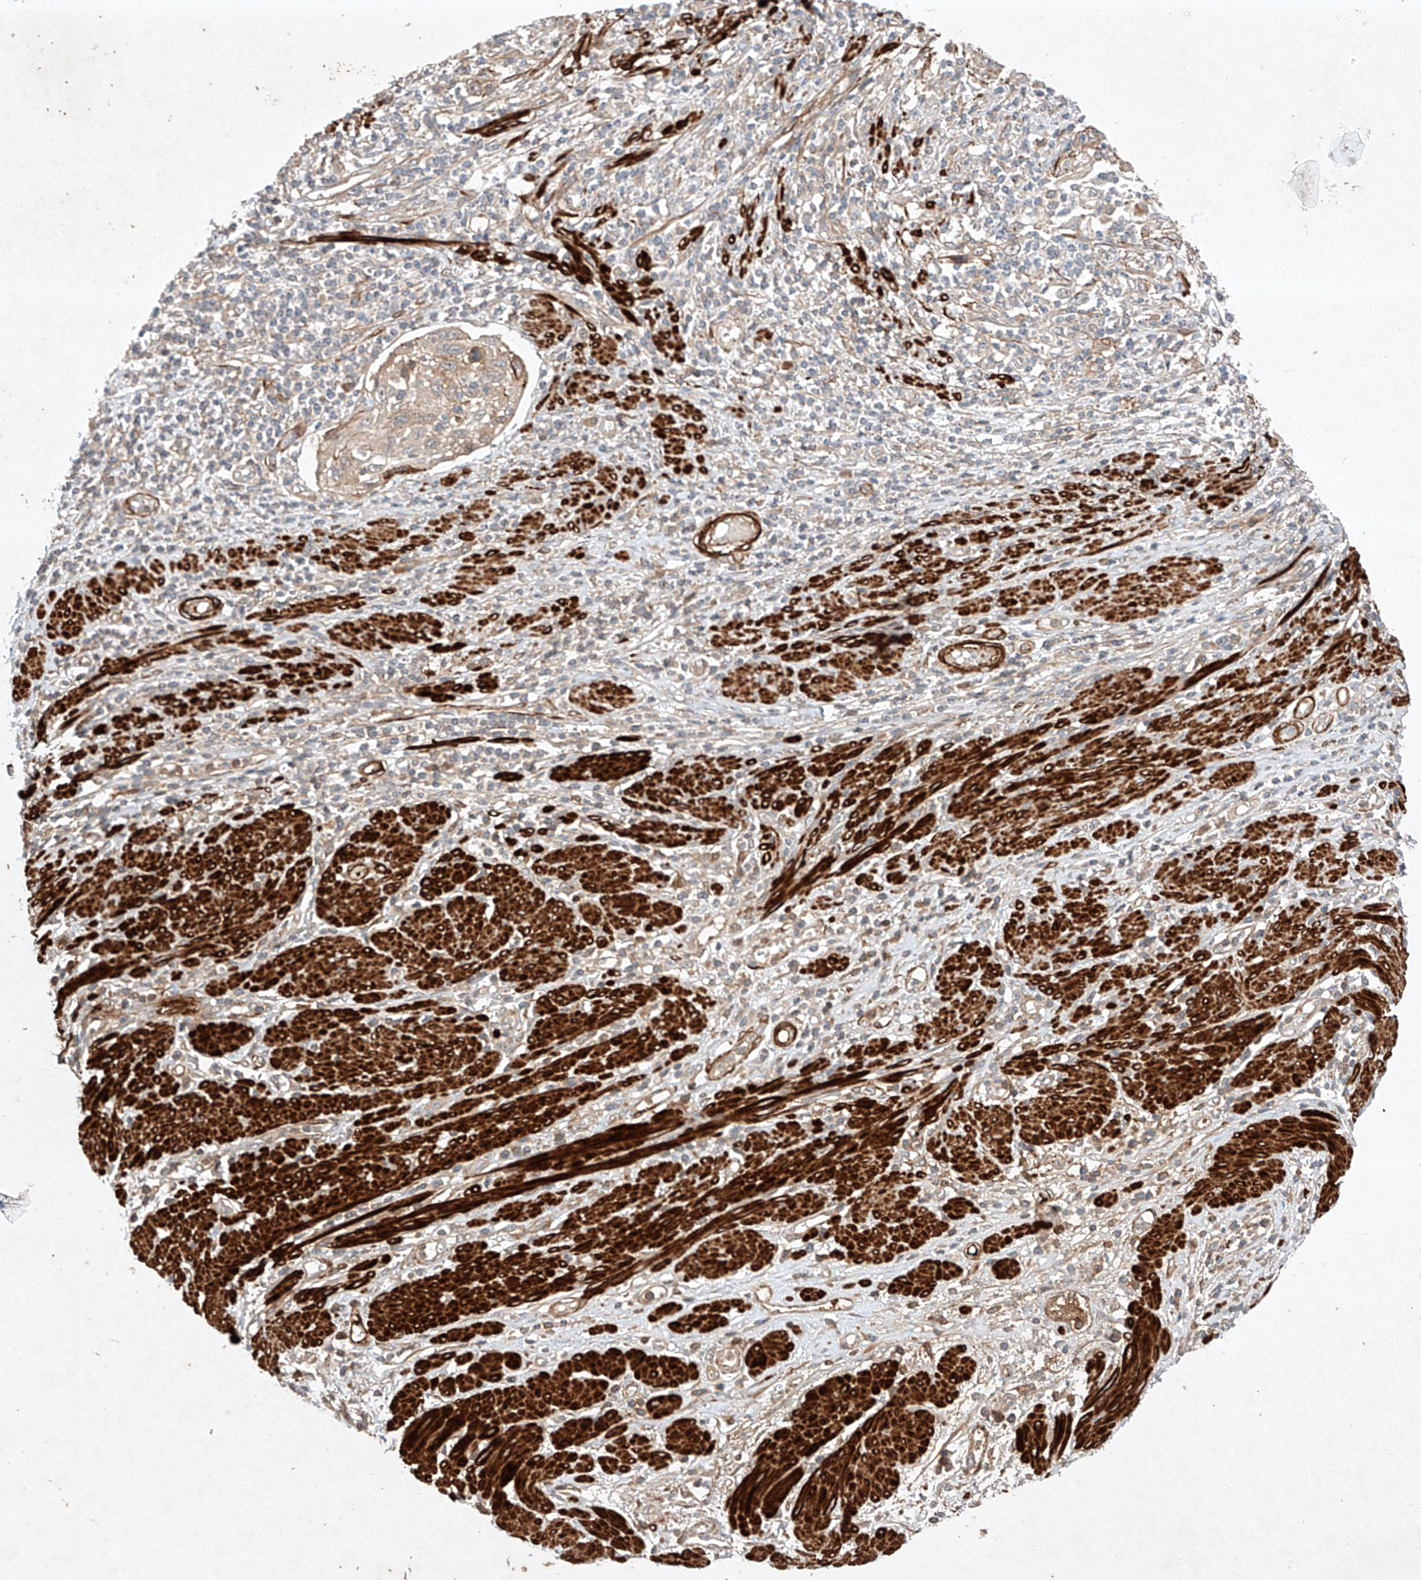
{"staining": {"intensity": "weak", "quantity": "<25%", "location": "cytoplasmic/membranous"}, "tissue": "cervical cancer", "cell_type": "Tumor cells", "image_type": "cancer", "snomed": [{"axis": "morphology", "description": "Squamous cell carcinoma, NOS"}, {"axis": "topography", "description": "Cervix"}], "caption": "High power microscopy photomicrograph of an immunohistochemistry (IHC) image of cervical cancer (squamous cell carcinoma), revealing no significant expression in tumor cells. The staining is performed using DAB brown chromogen with nuclei counter-stained in using hematoxylin.", "gene": "ARHGAP33", "patient": {"sex": "female", "age": 70}}